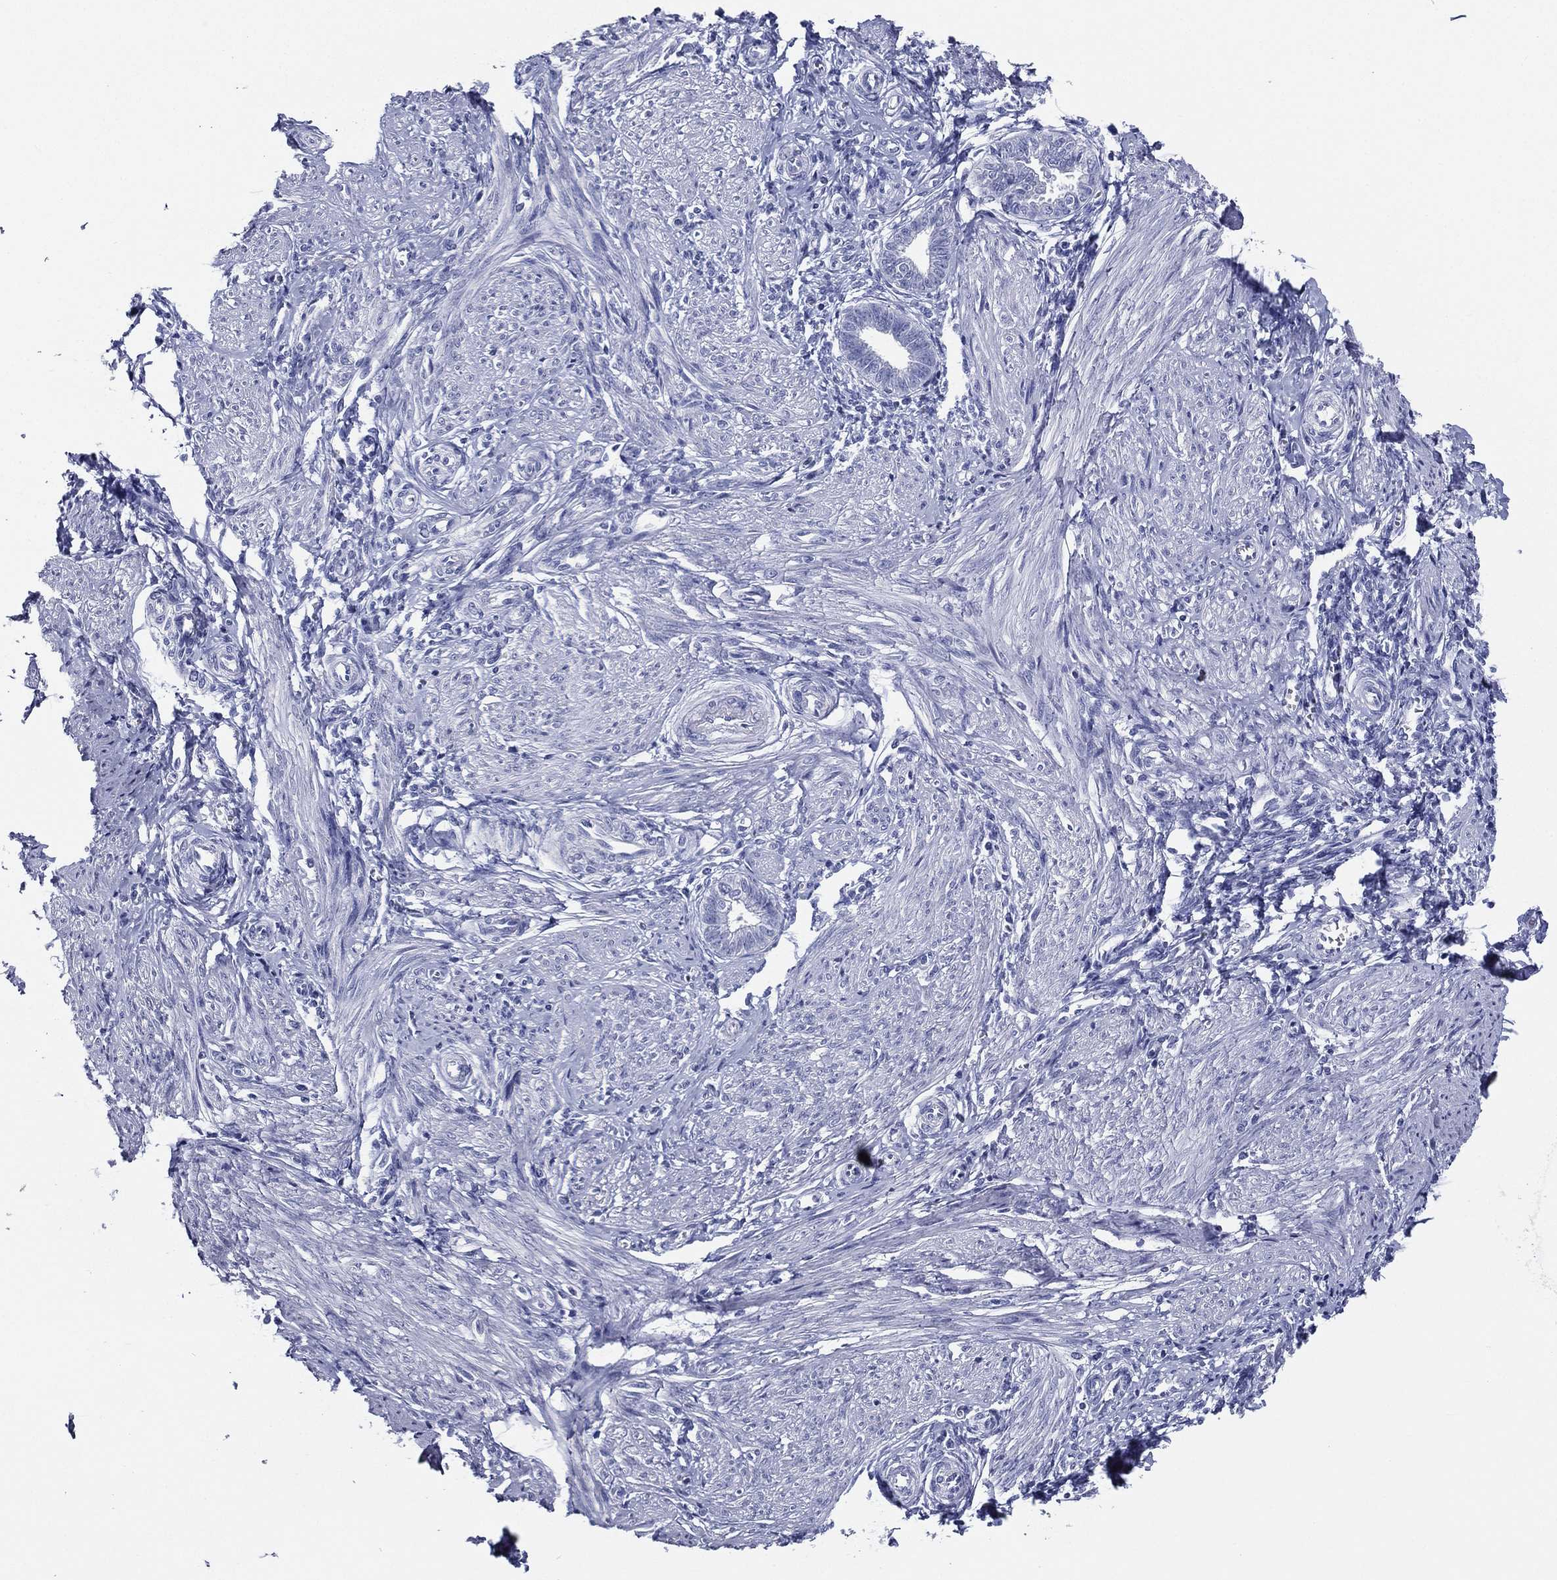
{"staining": {"intensity": "negative", "quantity": "none", "location": "none"}, "tissue": "endometrium", "cell_type": "Cells in endometrial stroma", "image_type": "normal", "snomed": [{"axis": "morphology", "description": "Normal tissue, NOS"}, {"axis": "topography", "description": "Cervix"}, {"axis": "topography", "description": "Endometrium"}], "caption": "Protein analysis of normal endometrium reveals no significant staining in cells in endometrial stroma.", "gene": "TFAP2A", "patient": {"sex": "female", "age": 37}}